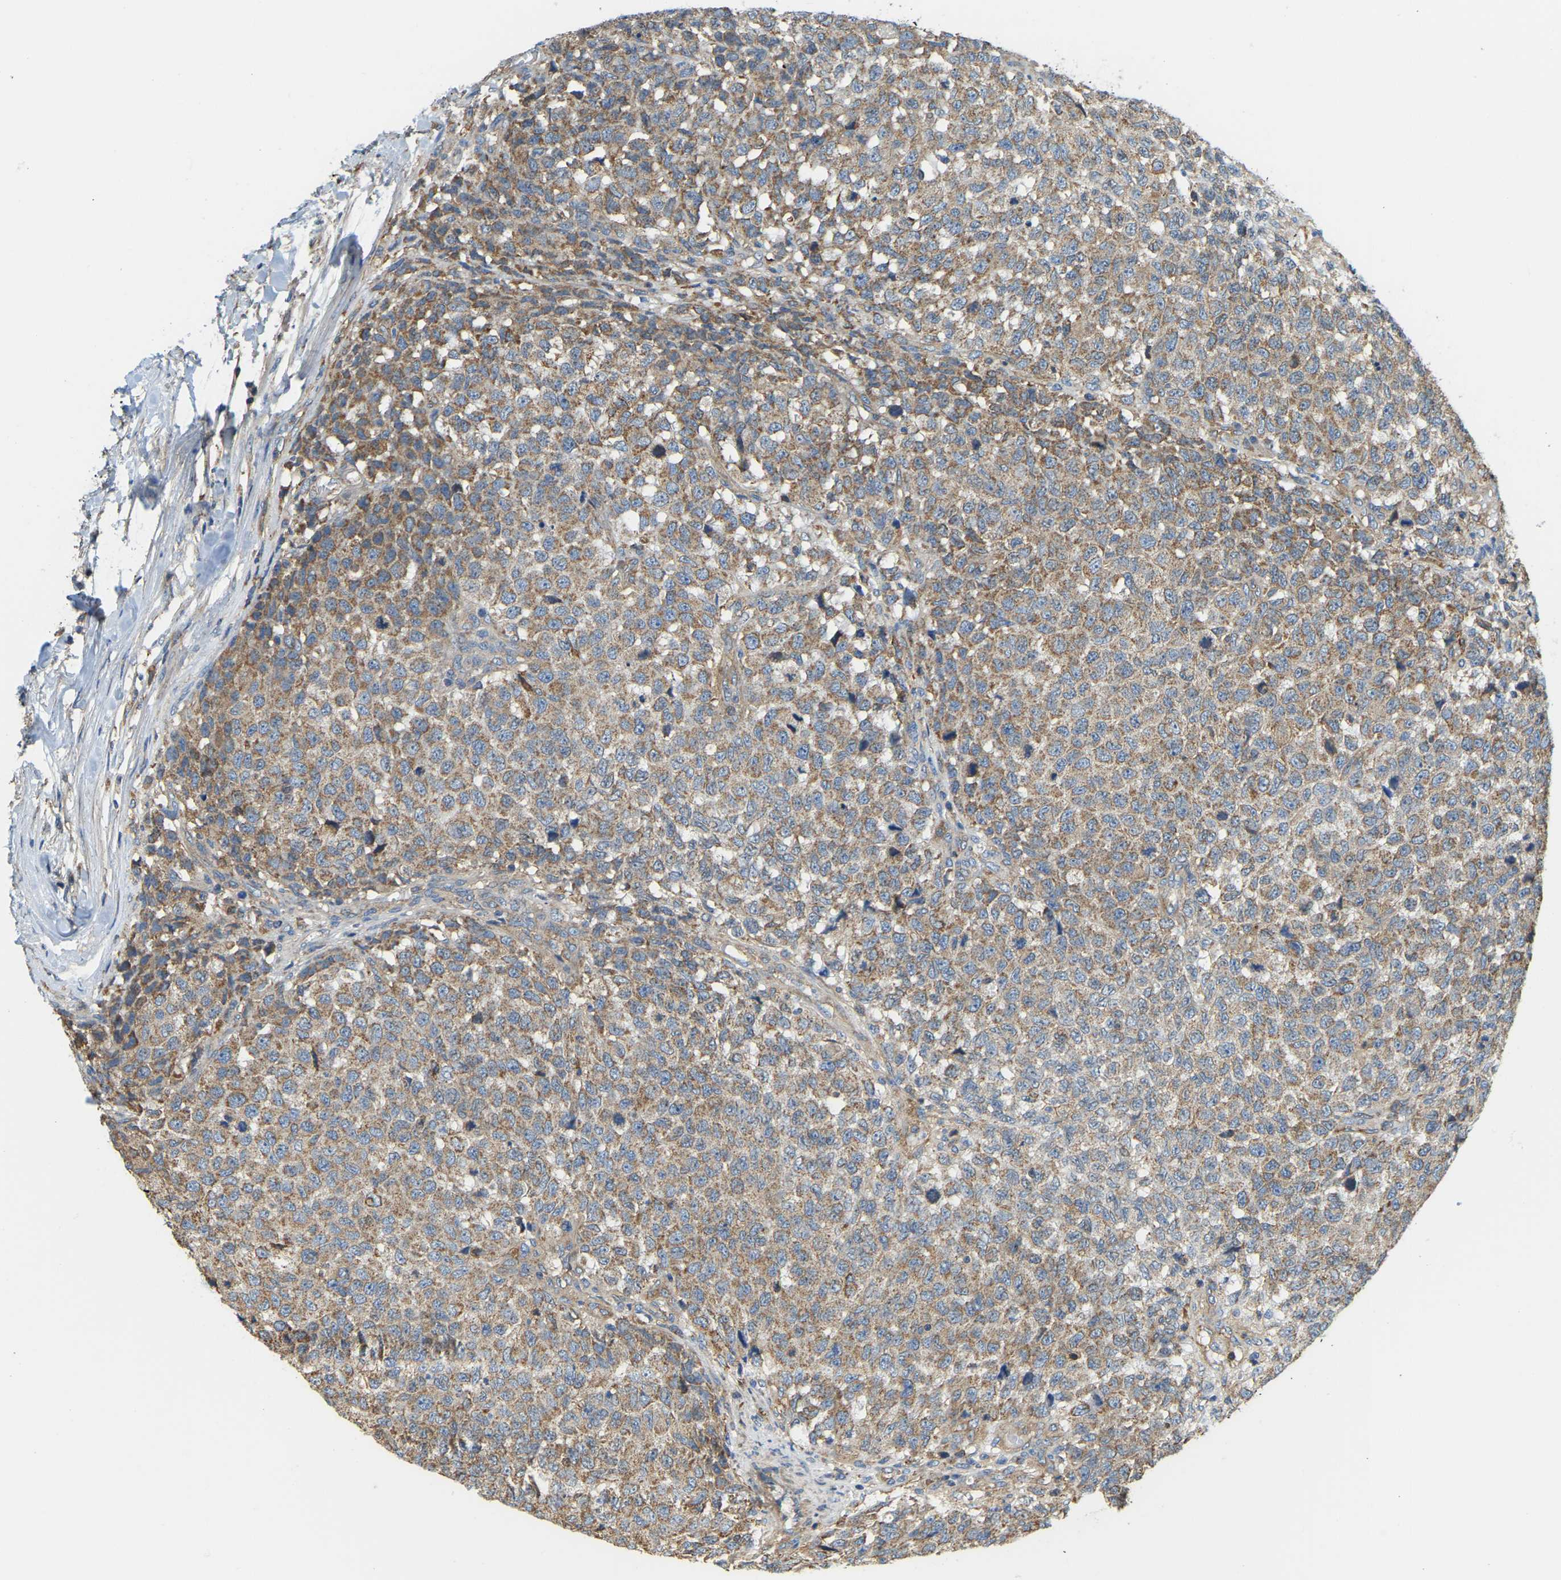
{"staining": {"intensity": "moderate", "quantity": ">75%", "location": "cytoplasmic/membranous"}, "tissue": "testis cancer", "cell_type": "Tumor cells", "image_type": "cancer", "snomed": [{"axis": "morphology", "description": "Seminoma, NOS"}, {"axis": "topography", "description": "Testis"}], "caption": "IHC (DAB) staining of human testis cancer shows moderate cytoplasmic/membranous protein staining in approximately >75% of tumor cells.", "gene": "AHNAK", "patient": {"sex": "male", "age": 59}}